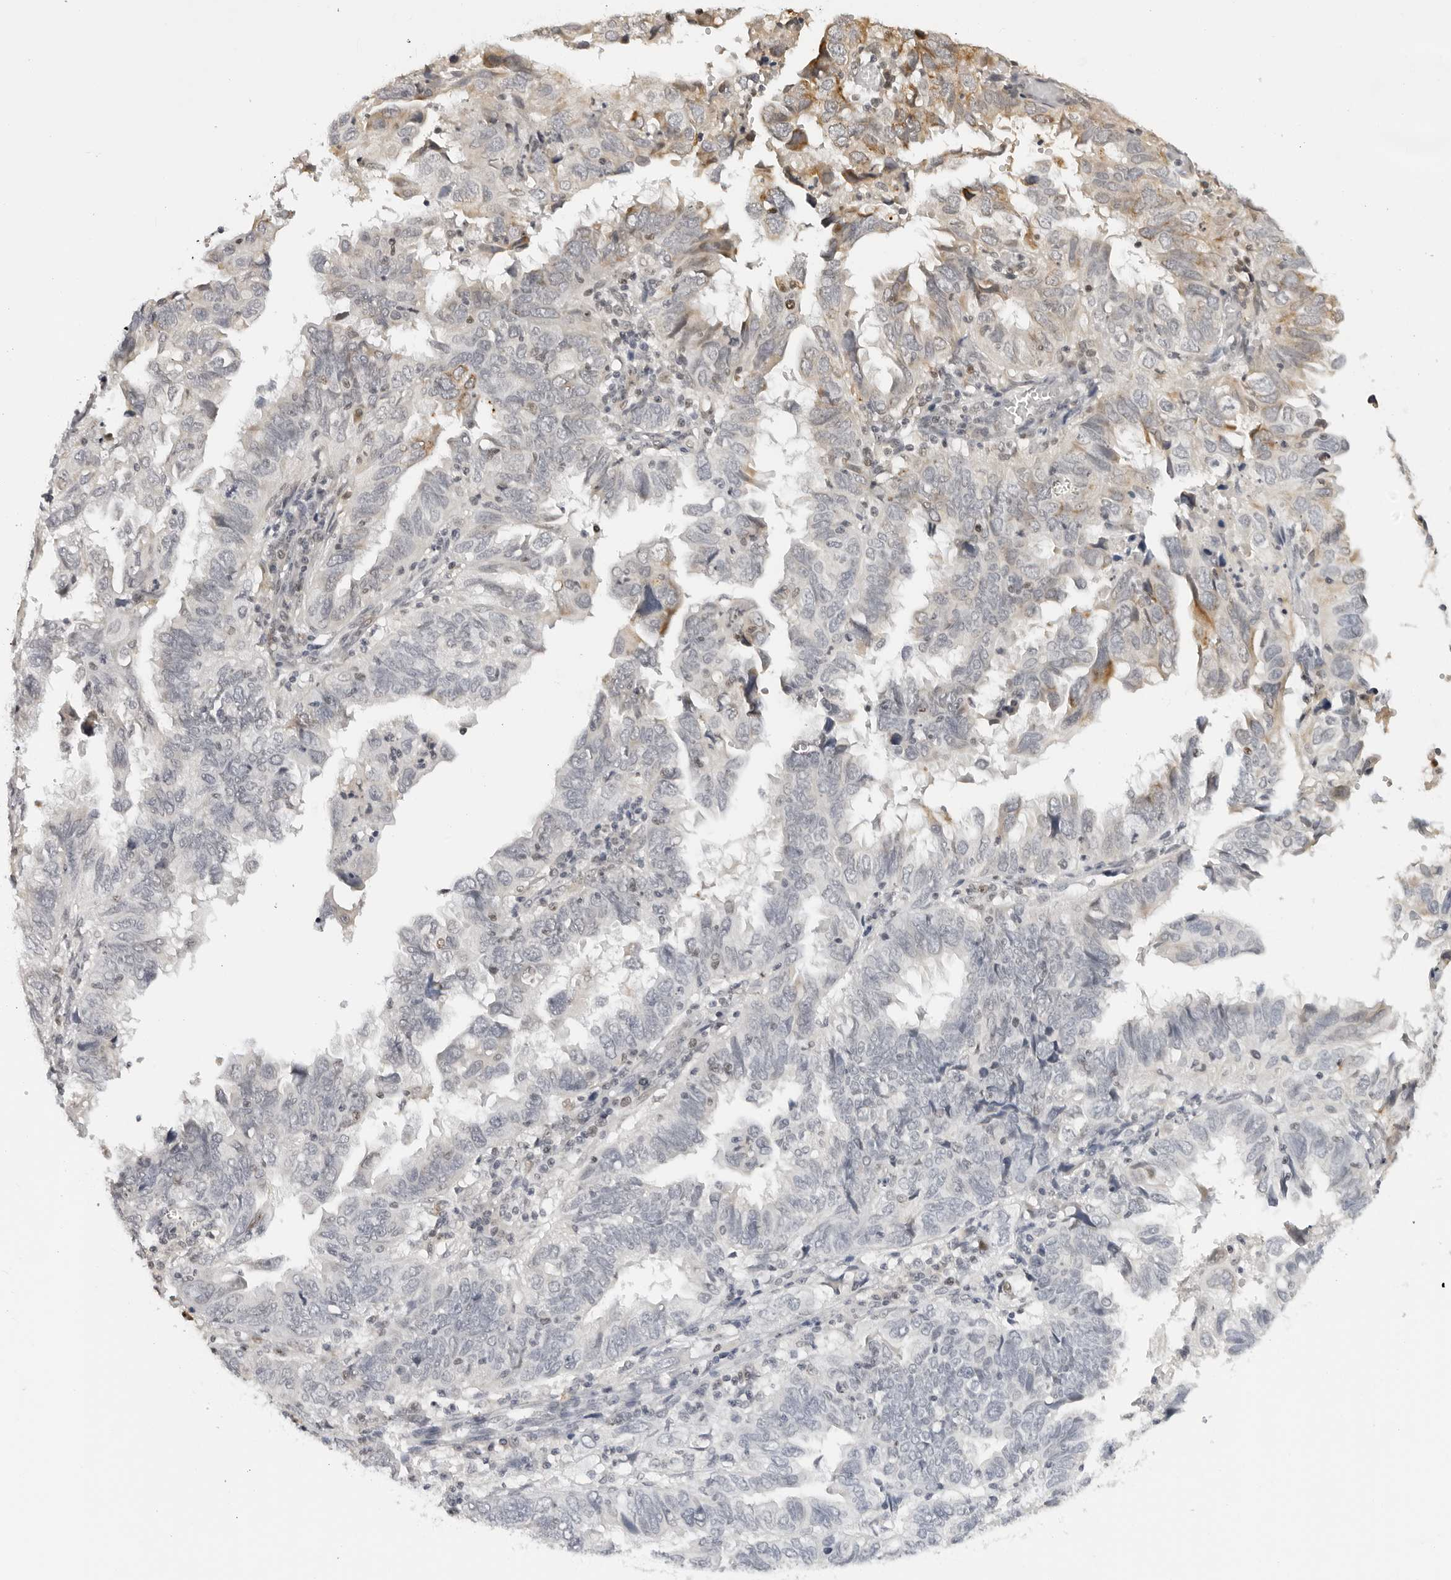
{"staining": {"intensity": "weak", "quantity": "<25%", "location": "cytoplasmic/membranous"}, "tissue": "endometrial cancer", "cell_type": "Tumor cells", "image_type": "cancer", "snomed": [{"axis": "morphology", "description": "Adenocarcinoma, NOS"}, {"axis": "topography", "description": "Uterus"}], "caption": "Immunohistochemical staining of endometrial adenocarcinoma demonstrates no significant staining in tumor cells. The staining is performed using DAB brown chromogen with nuclei counter-stained in using hematoxylin.", "gene": "MSH6", "patient": {"sex": "female", "age": 77}}